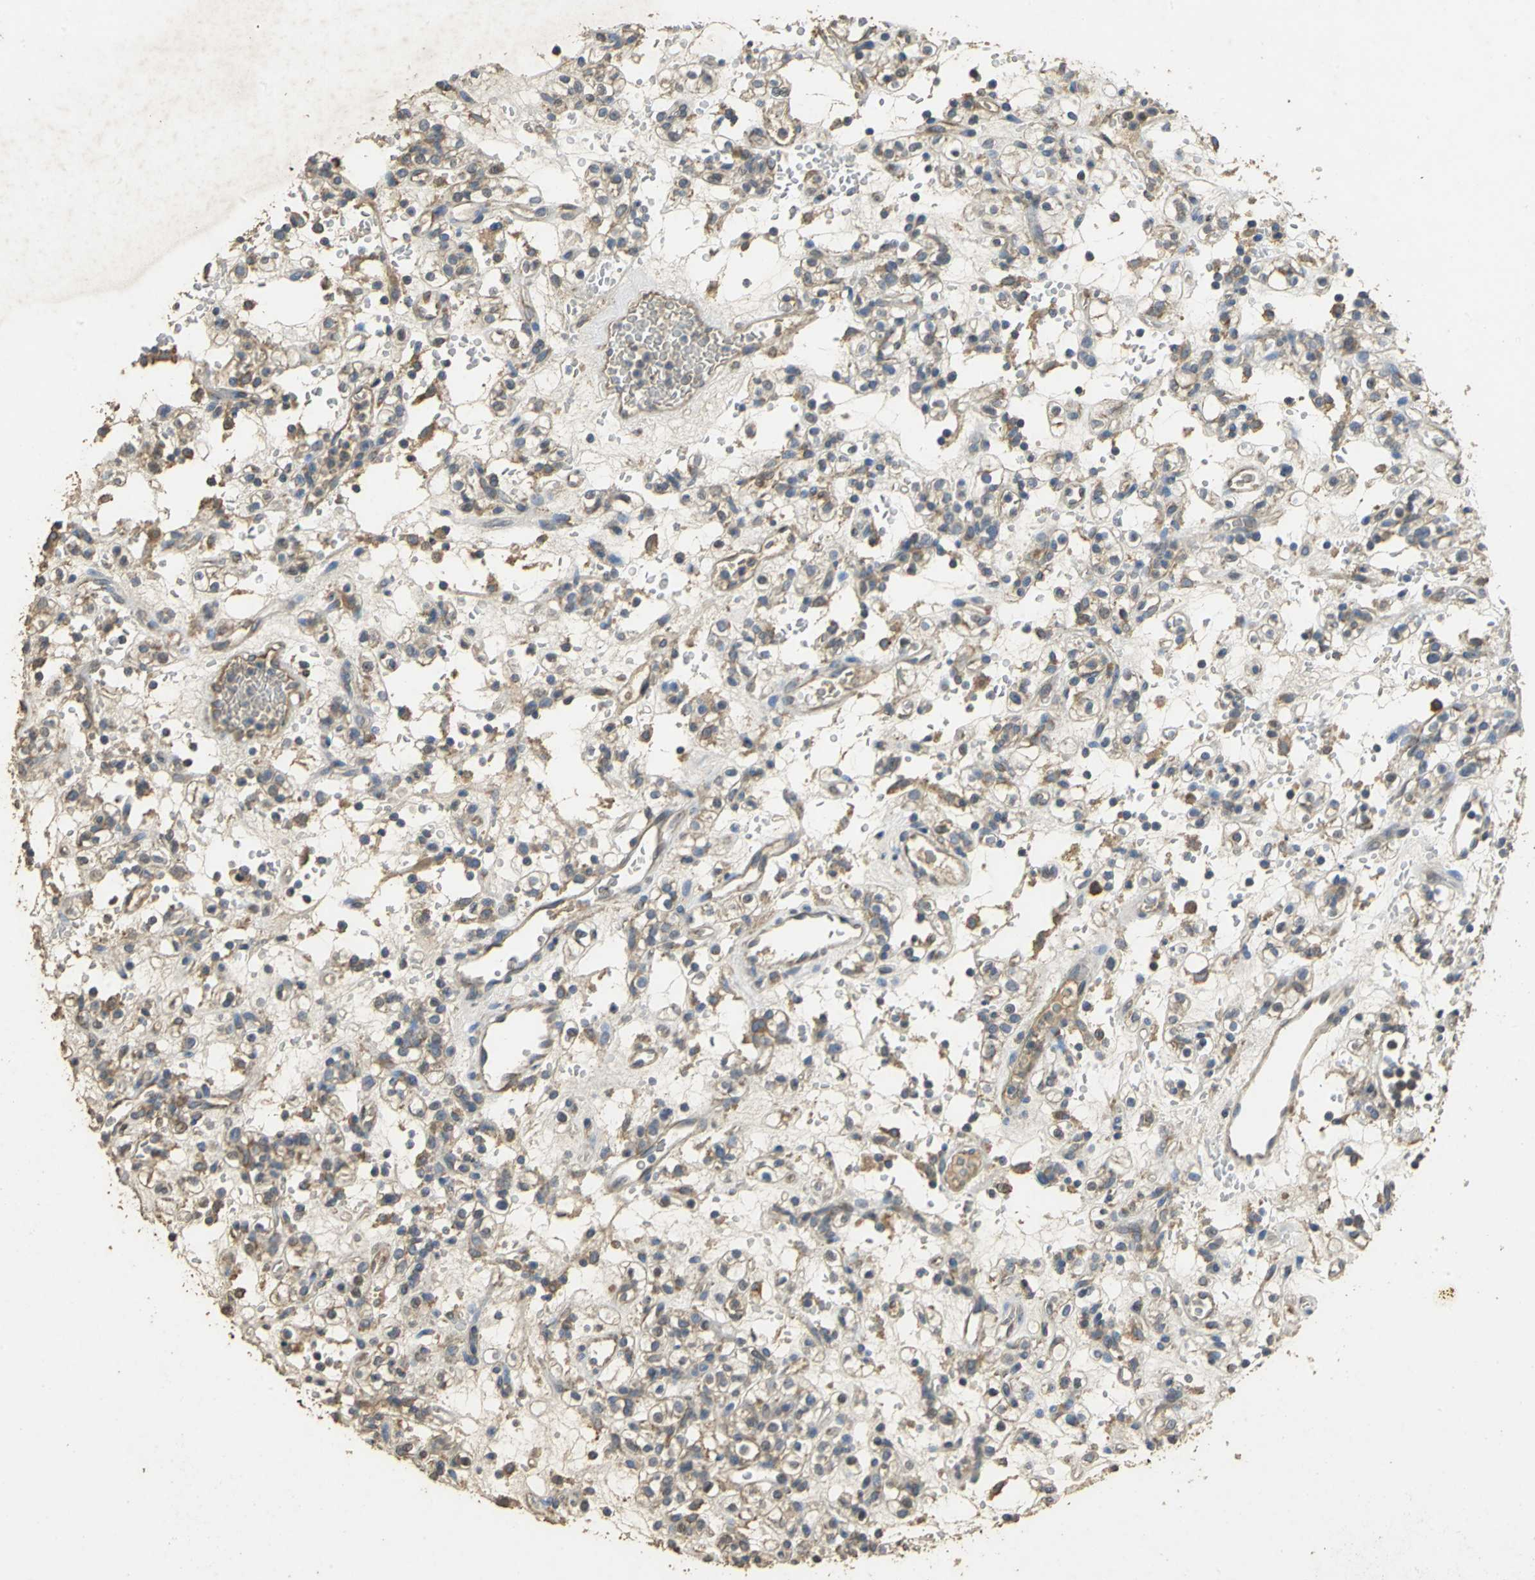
{"staining": {"intensity": "weak", "quantity": ">75%", "location": "cytoplasmic/membranous"}, "tissue": "renal cancer", "cell_type": "Tumor cells", "image_type": "cancer", "snomed": [{"axis": "morphology", "description": "Normal tissue, NOS"}, {"axis": "morphology", "description": "Adenocarcinoma, NOS"}, {"axis": "topography", "description": "Kidney"}], "caption": "Immunohistochemistry (IHC) staining of renal cancer (adenocarcinoma), which shows low levels of weak cytoplasmic/membranous positivity in about >75% of tumor cells indicating weak cytoplasmic/membranous protein expression. The staining was performed using DAB (brown) for protein detection and nuclei were counterstained in hematoxylin (blue).", "gene": "ACSL4", "patient": {"sex": "female", "age": 72}}